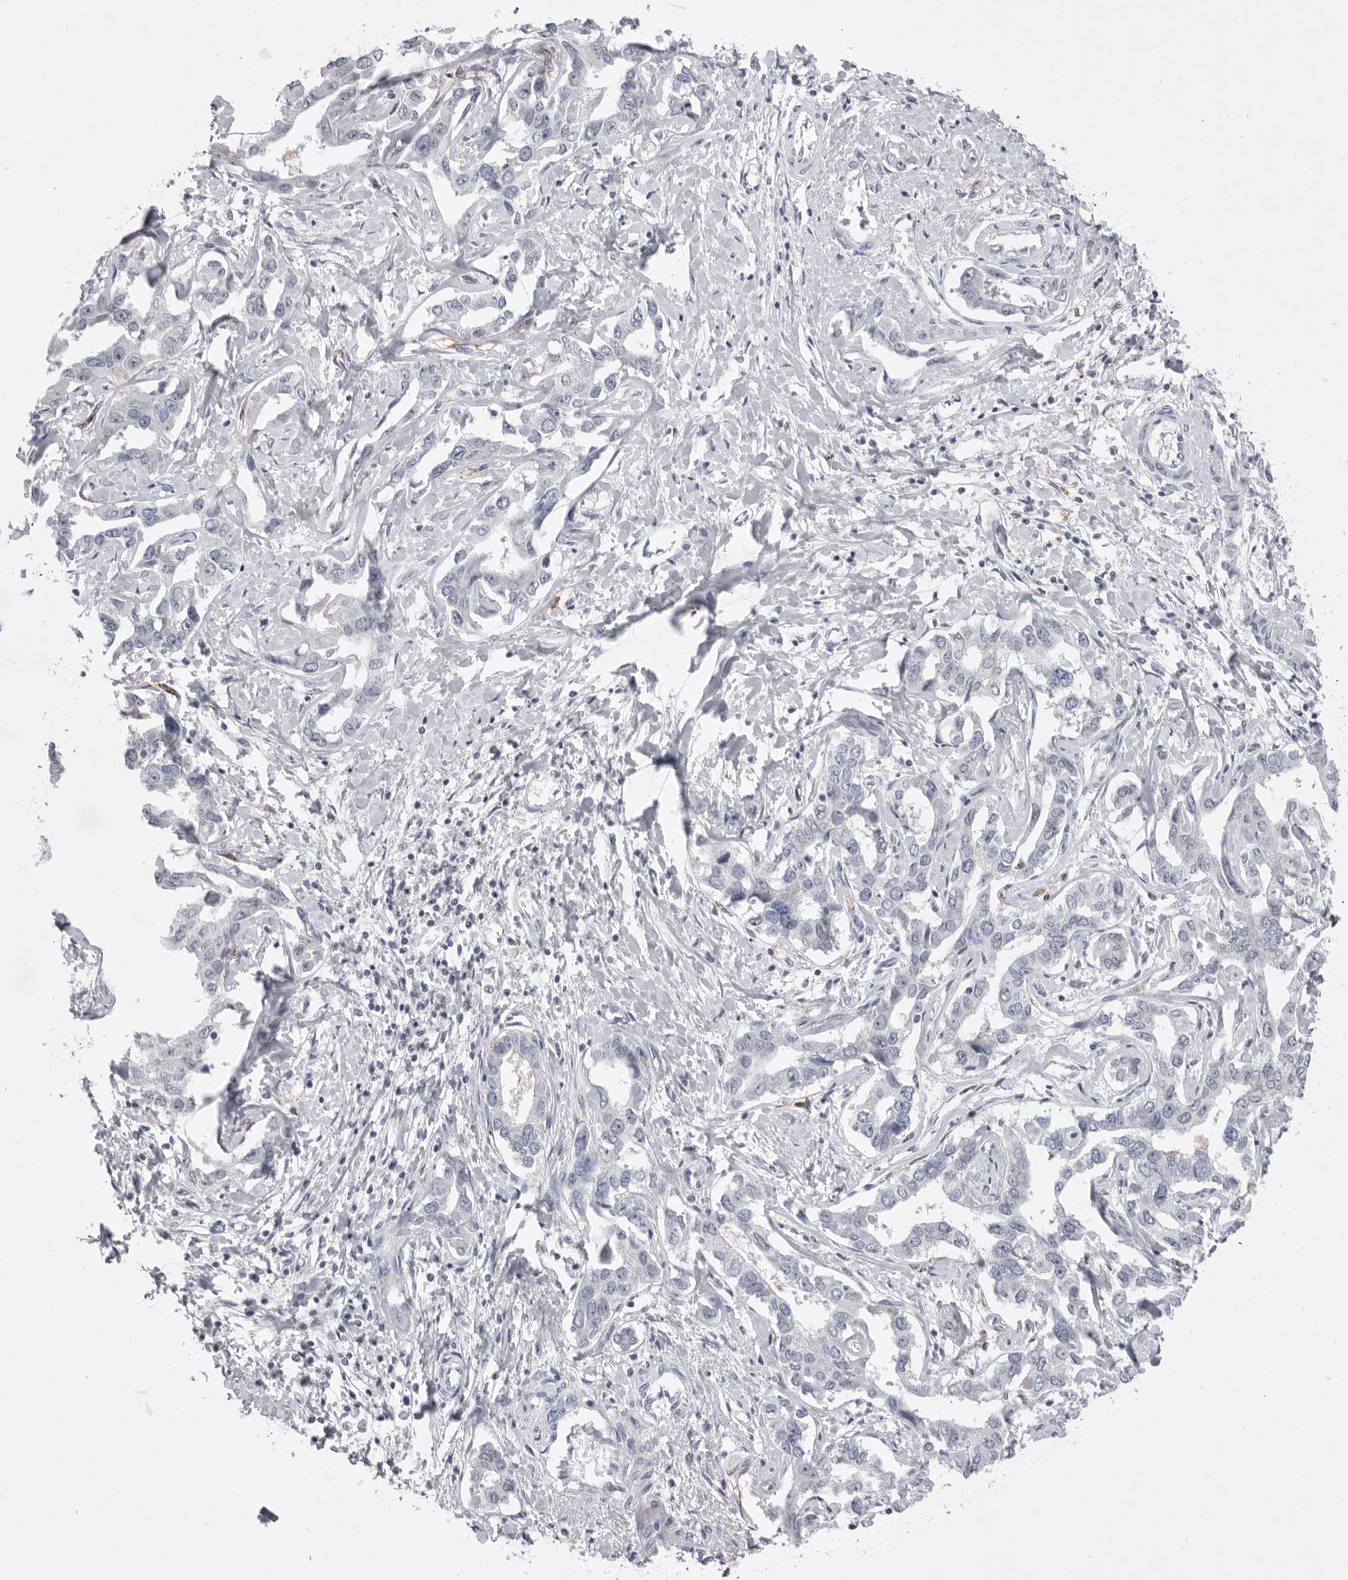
{"staining": {"intensity": "negative", "quantity": "none", "location": "none"}, "tissue": "liver cancer", "cell_type": "Tumor cells", "image_type": "cancer", "snomed": [{"axis": "morphology", "description": "Cholangiocarcinoma"}, {"axis": "topography", "description": "Liver"}], "caption": "A histopathology image of human cholangiocarcinoma (liver) is negative for staining in tumor cells.", "gene": "ZBTB7B", "patient": {"sex": "male", "age": 59}}